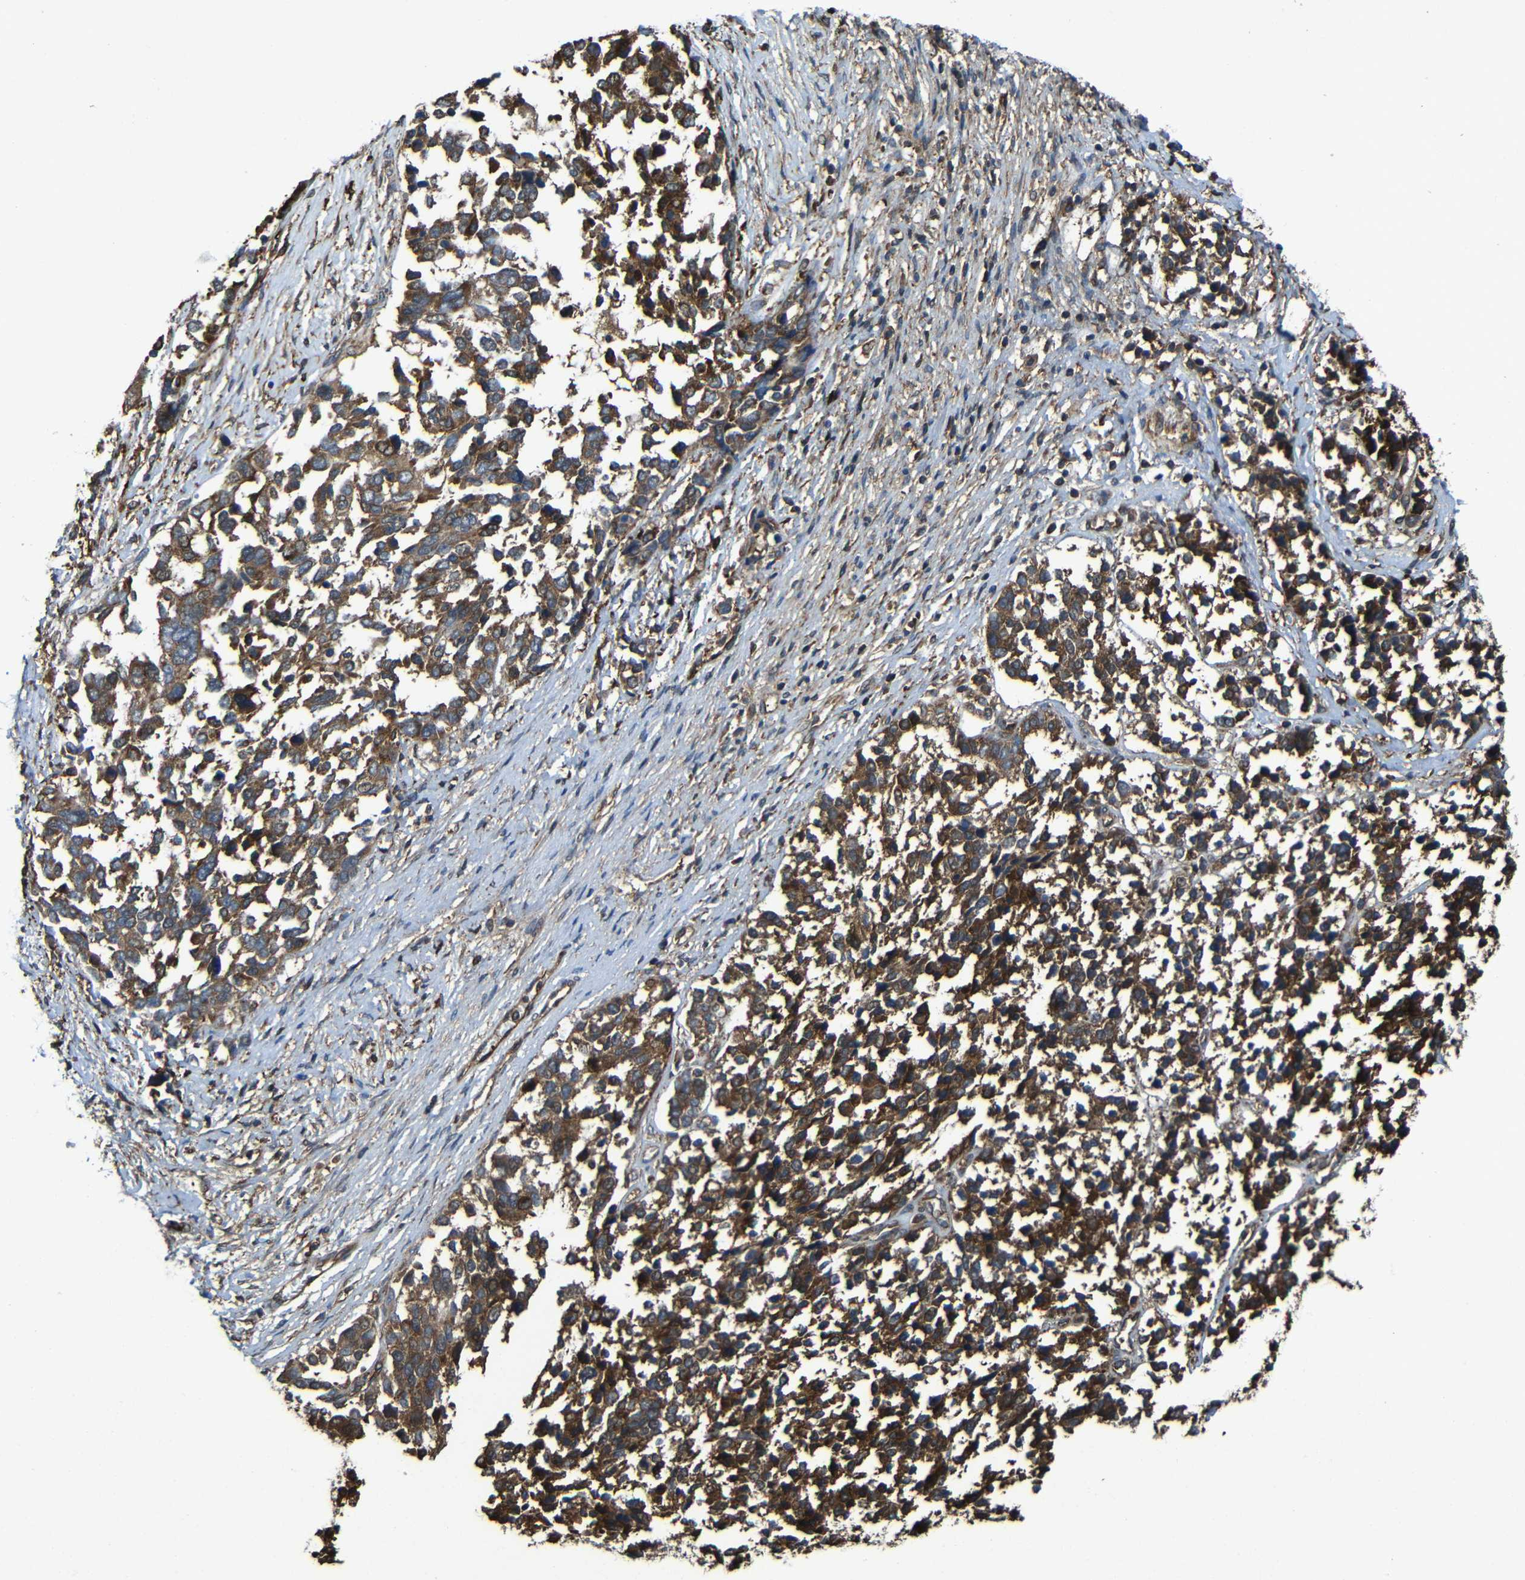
{"staining": {"intensity": "moderate", "quantity": ">75%", "location": "cytoplasmic/membranous"}, "tissue": "ovarian cancer", "cell_type": "Tumor cells", "image_type": "cancer", "snomed": [{"axis": "morphology", "description": "Cystadenocarcinoma, serous, NOS"}, {"axis": "topography", "description": "Ovary"}], "caption": "Immunohistochemistry micrograph of serous cystadenocarcinoma (ovarian) stained for a protein (brown), which demonstrates medium levels of moderate cytoplasmic/membranous staining in approximately >75% of tumor cells.", "gene": "PTCH1", "patient": {"sex": "female", "age": 44}}